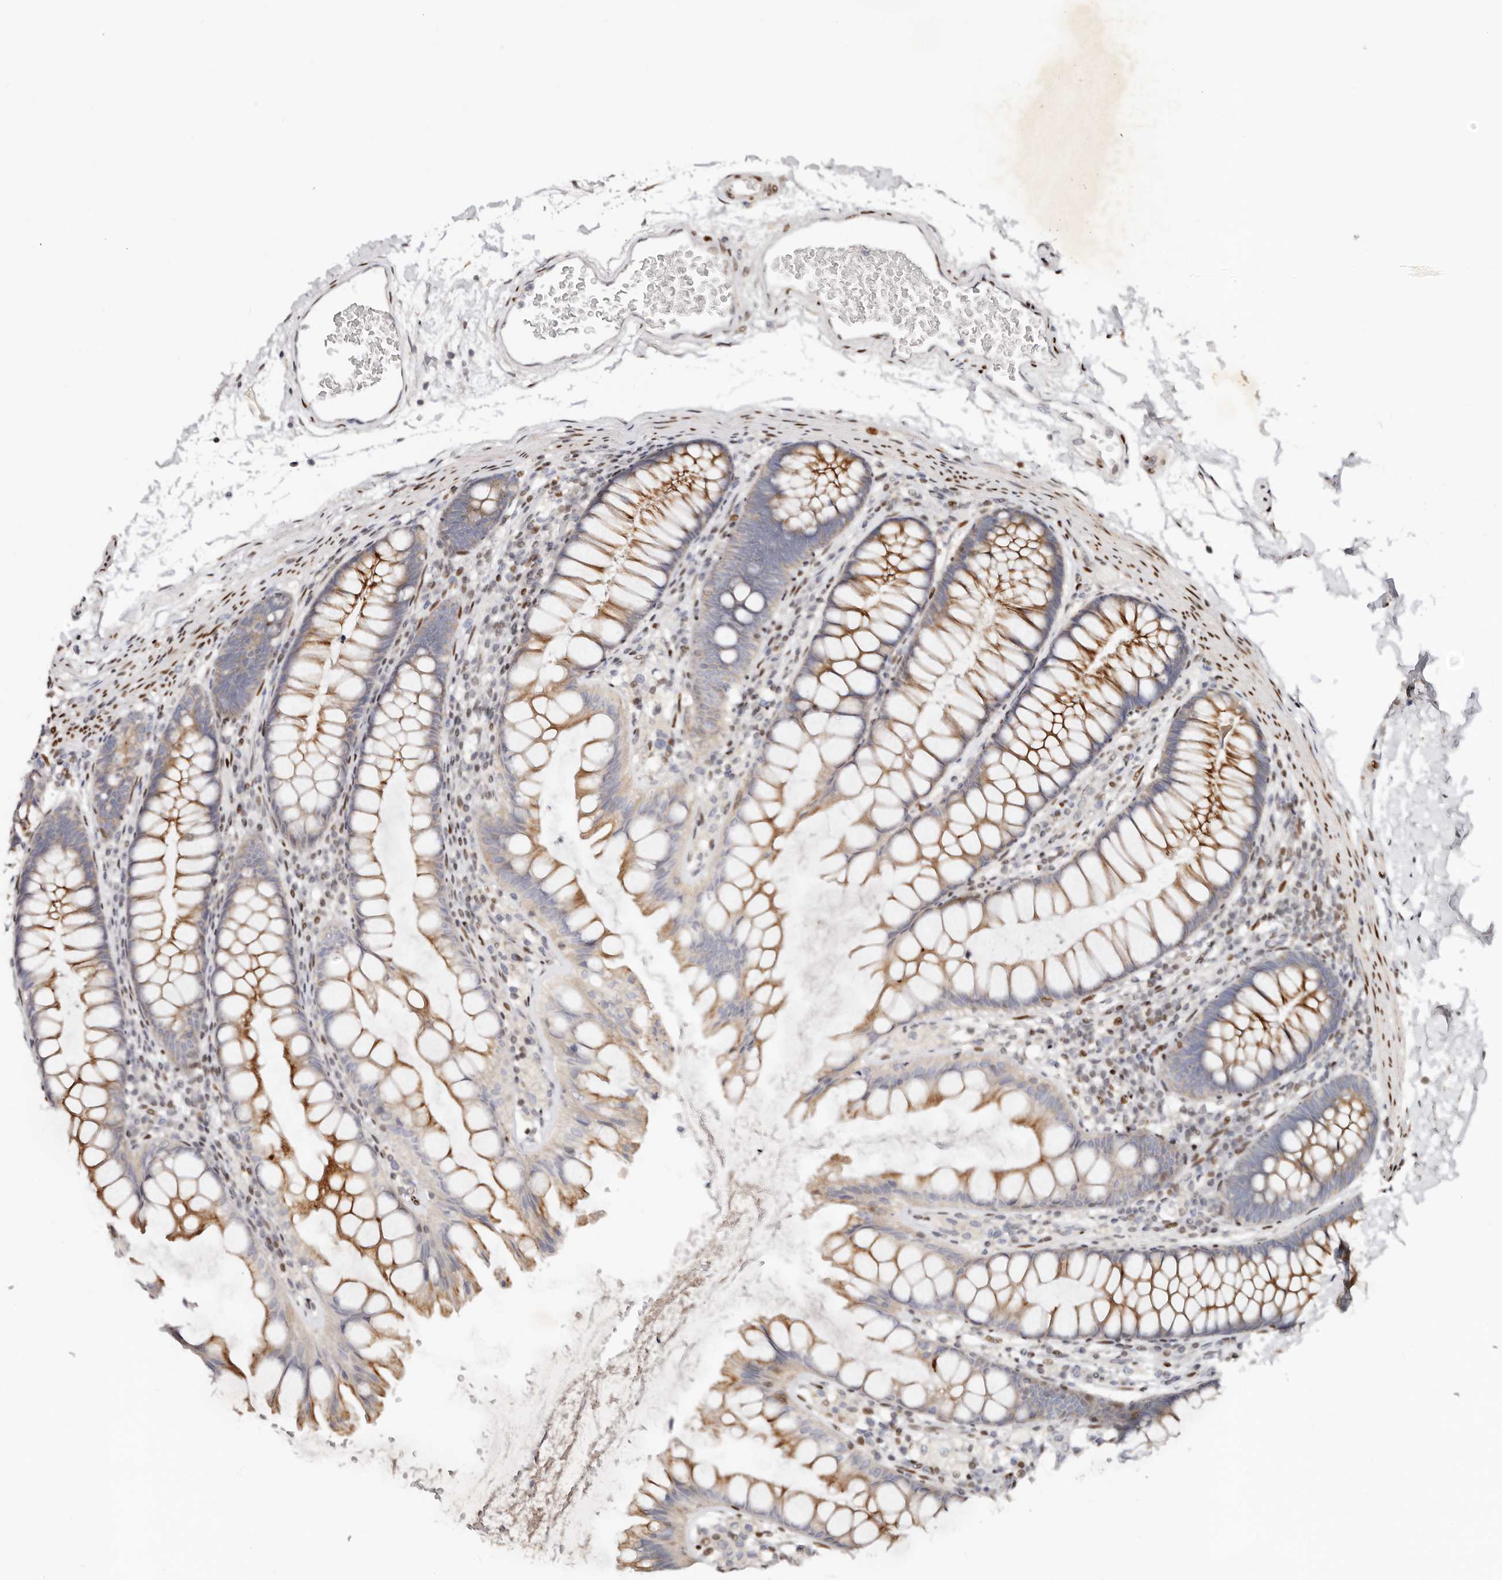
{"staining": {"intensity": "moderate", "quantity": ">75%", "location": "nuclear"}, "tissue": "colon", "cell_type": "Endothelial cells", "image_type": "normal", "snomed": [{"axis": "morphology", "description": "Normal tissue, NOS"}, {"axis": "topography", "description": "Colon"}], "caption": "IHC (DAB (3,3'-diaminobenzidine)) staining of unremarkable colon demonstrates moderate nuclear protein expression in approximately >75% of endothelial cells. (DAB = brown stain, brightfield microscopy at high magnification).", "gene": "IQGAP3", "patient": {"sex": "female", "age": 62}}